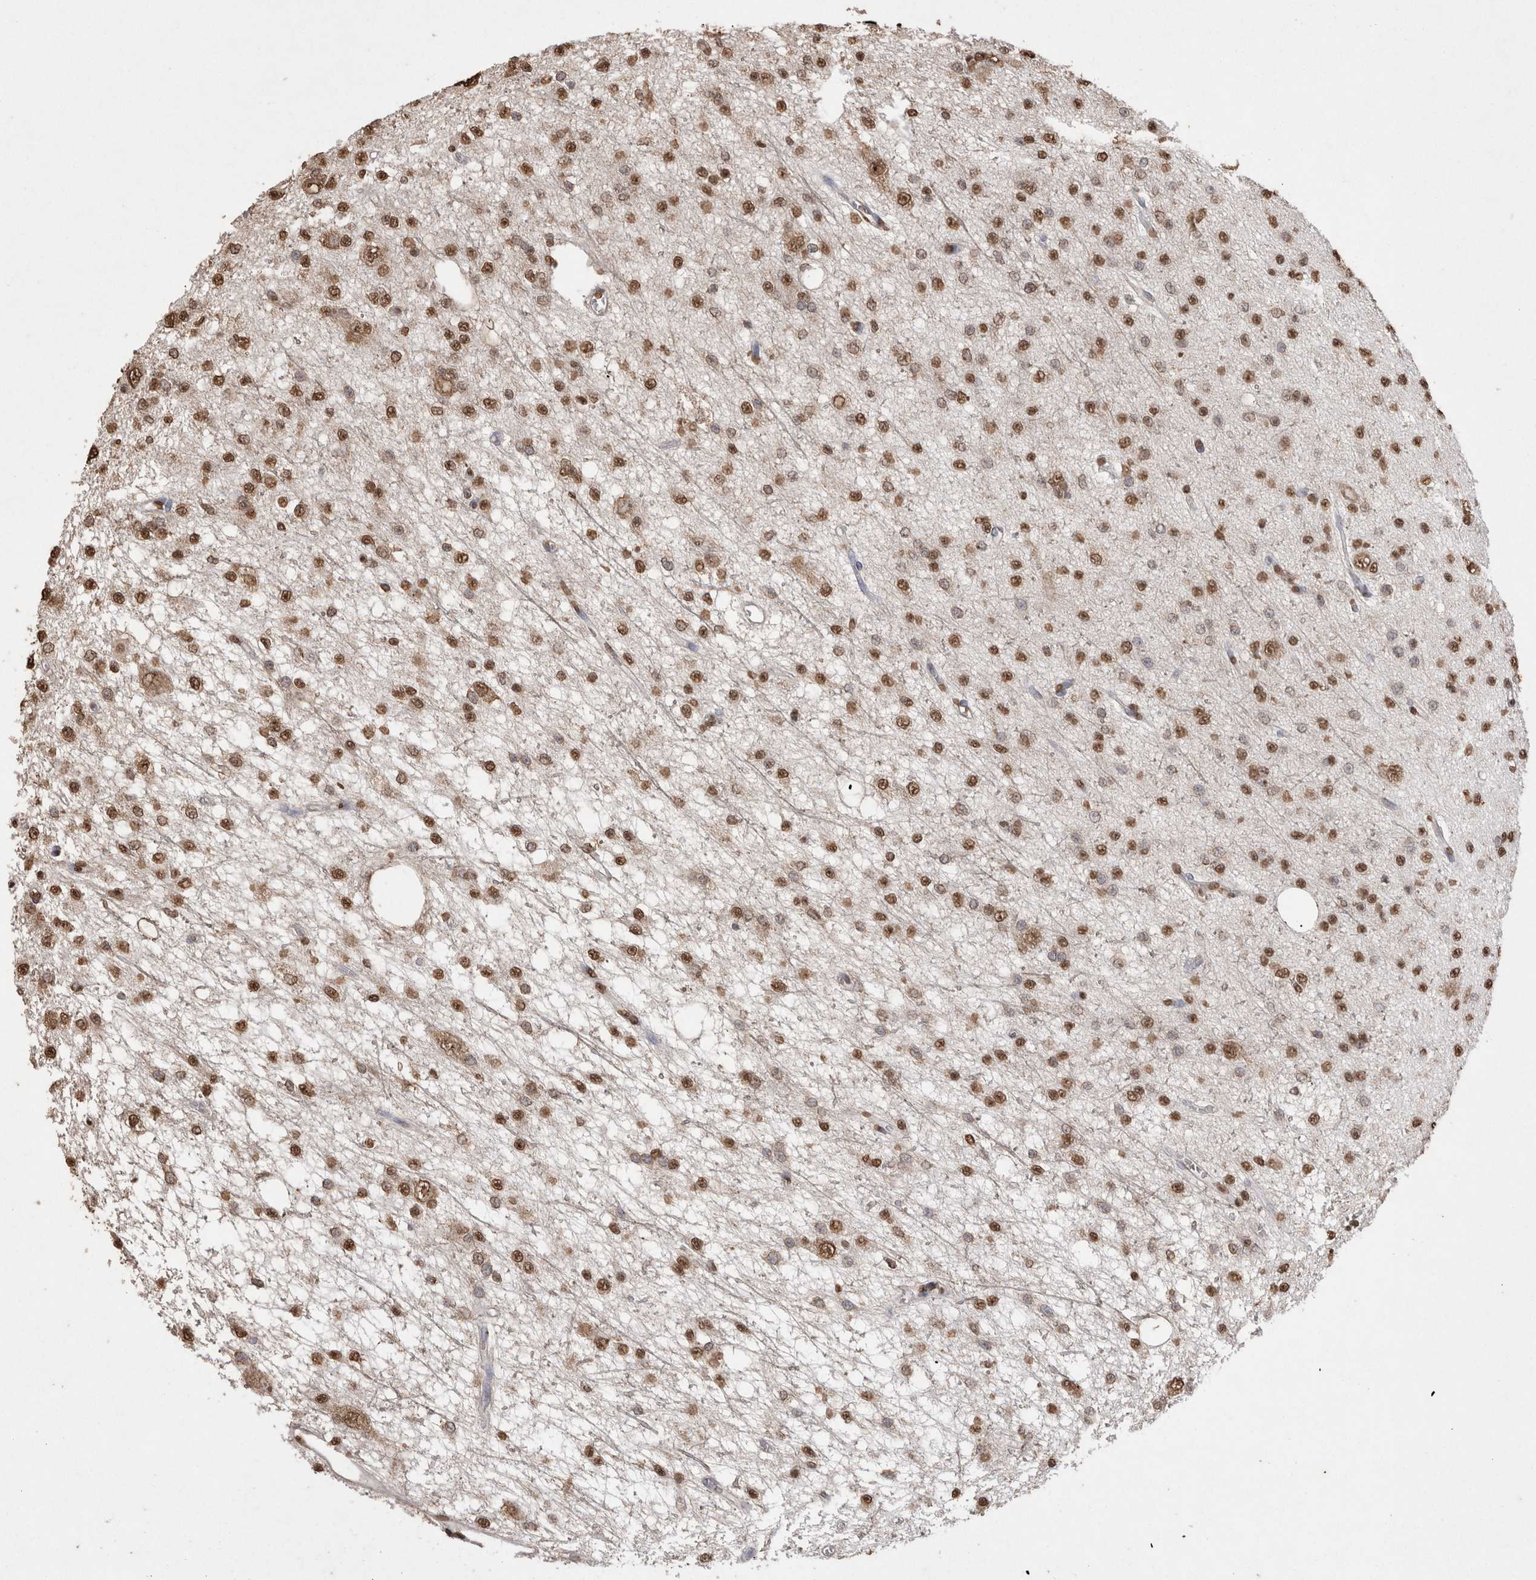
{"staining": {"intensity": "moderate", "quantity": ">75%", "location": "nuclear"}, "tissue": "glioma", "cell_type": "Tumor cells", "image_type": "cancer", "snomed": [{"axis": "morphology", "description": "Glioma, malignant, Low grade"}, {"axis": "topography", "description": "Brain"}], "caption": "Immunohistochemical staining of malignant glioma (low-grade) demonstrates moderate nuclear protein positivity in about >75% of tumor cells.", "gene": "POU5F1", "patient": {"sex": "male", "age": 38}}